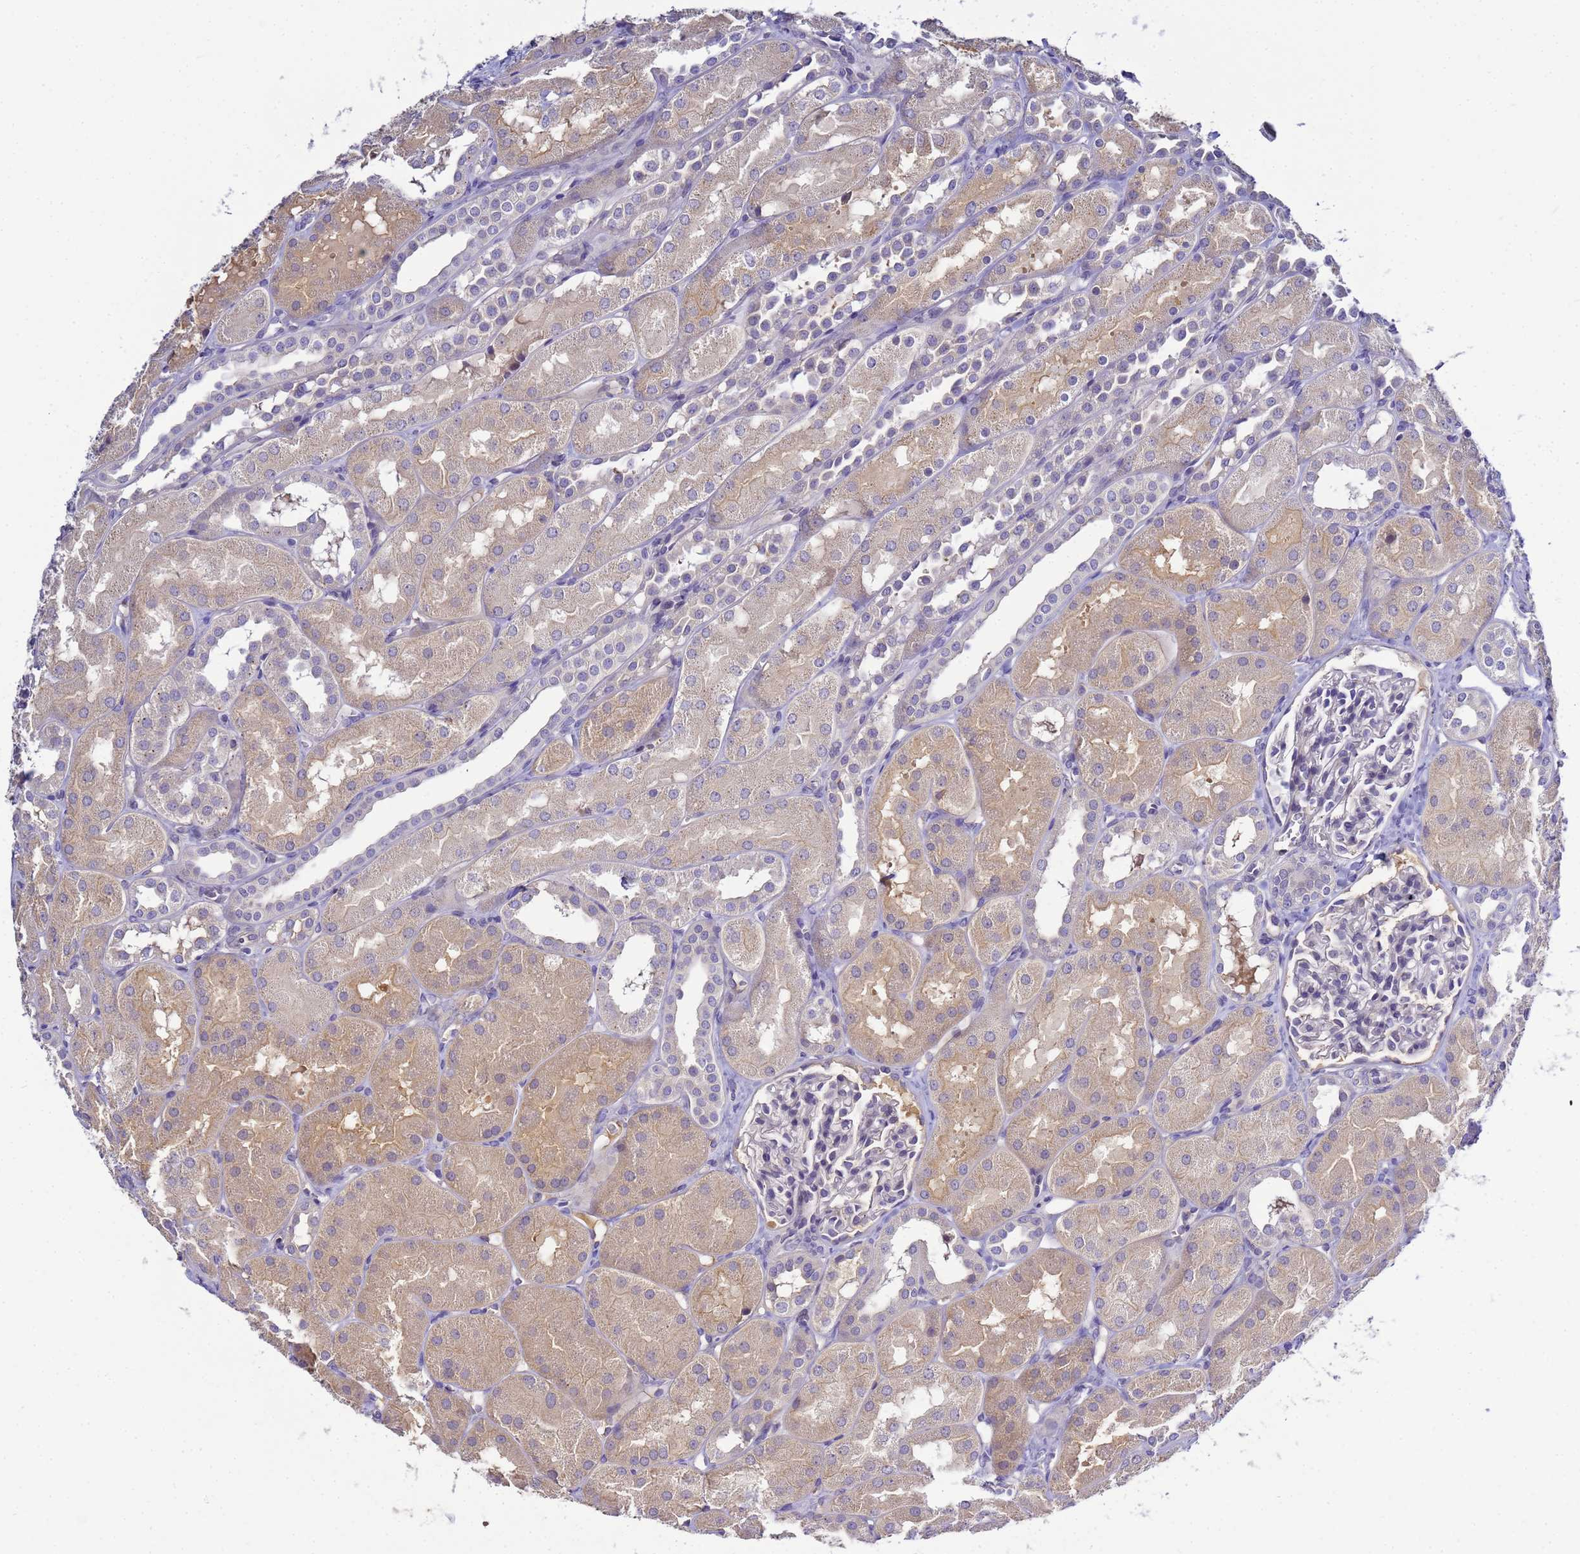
{"staining": {"intensity": "negative", "quantity": "none", "location": "none"}, "tissue": "kidney", "cell_type": "Cells in glomeruli", "image_type": "normal", "snomed": [{"axis": "morphology", "description": "Normal tissue, NOS"}, {"axis": "topography", "description": "Kidney"}, {"axis": "topography", "description": "Urinary bladder"}], "caption": "This is an immunohistochemistry (IHC) histopathology image of benign kidney. There is no staining in cells in glomeruli.", "gene": "TBCD", "patient": {"sex": "male", "age": 16}}